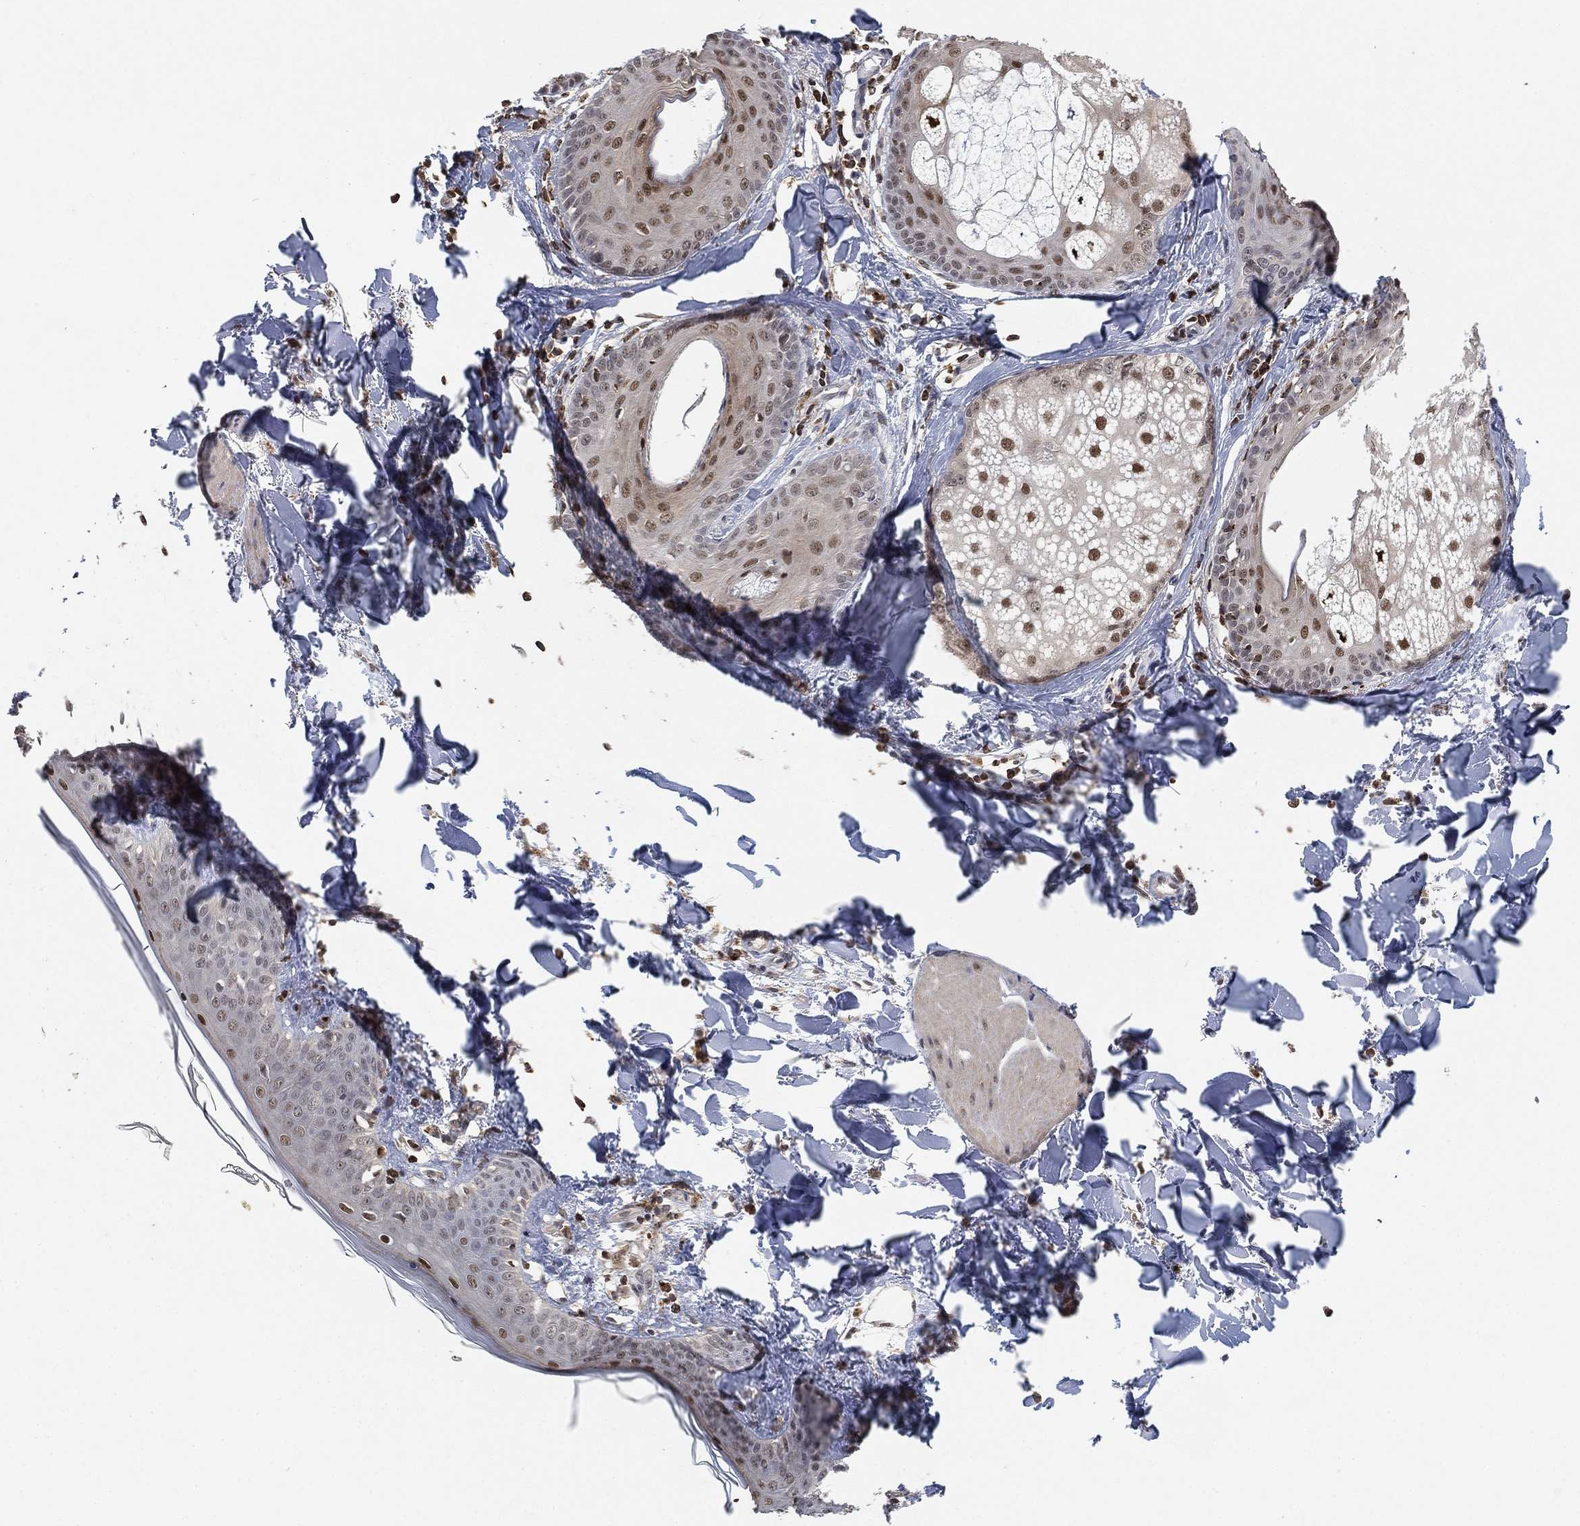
{"staining": {"intensity": "negative", "quantity": "none", "location": "none"}, "tissue": "skin", "cell_type": "Fibroblasts", "image_type": "normal", "snomed": [{"axis": "morphology", "description": "Normal tissue, NOS"}, {"axis": "morphology", "description": "Malignant melanoma, NOS"}, {"axis": "topography", "description": "Skin"}], "caption": "This is an immunohistochemistry (IHC) micrograph of benign human skin. There is no positivity in fibroblasts.", "gene": "WDR26", "patient": {"sex": "female", "age": 34}}